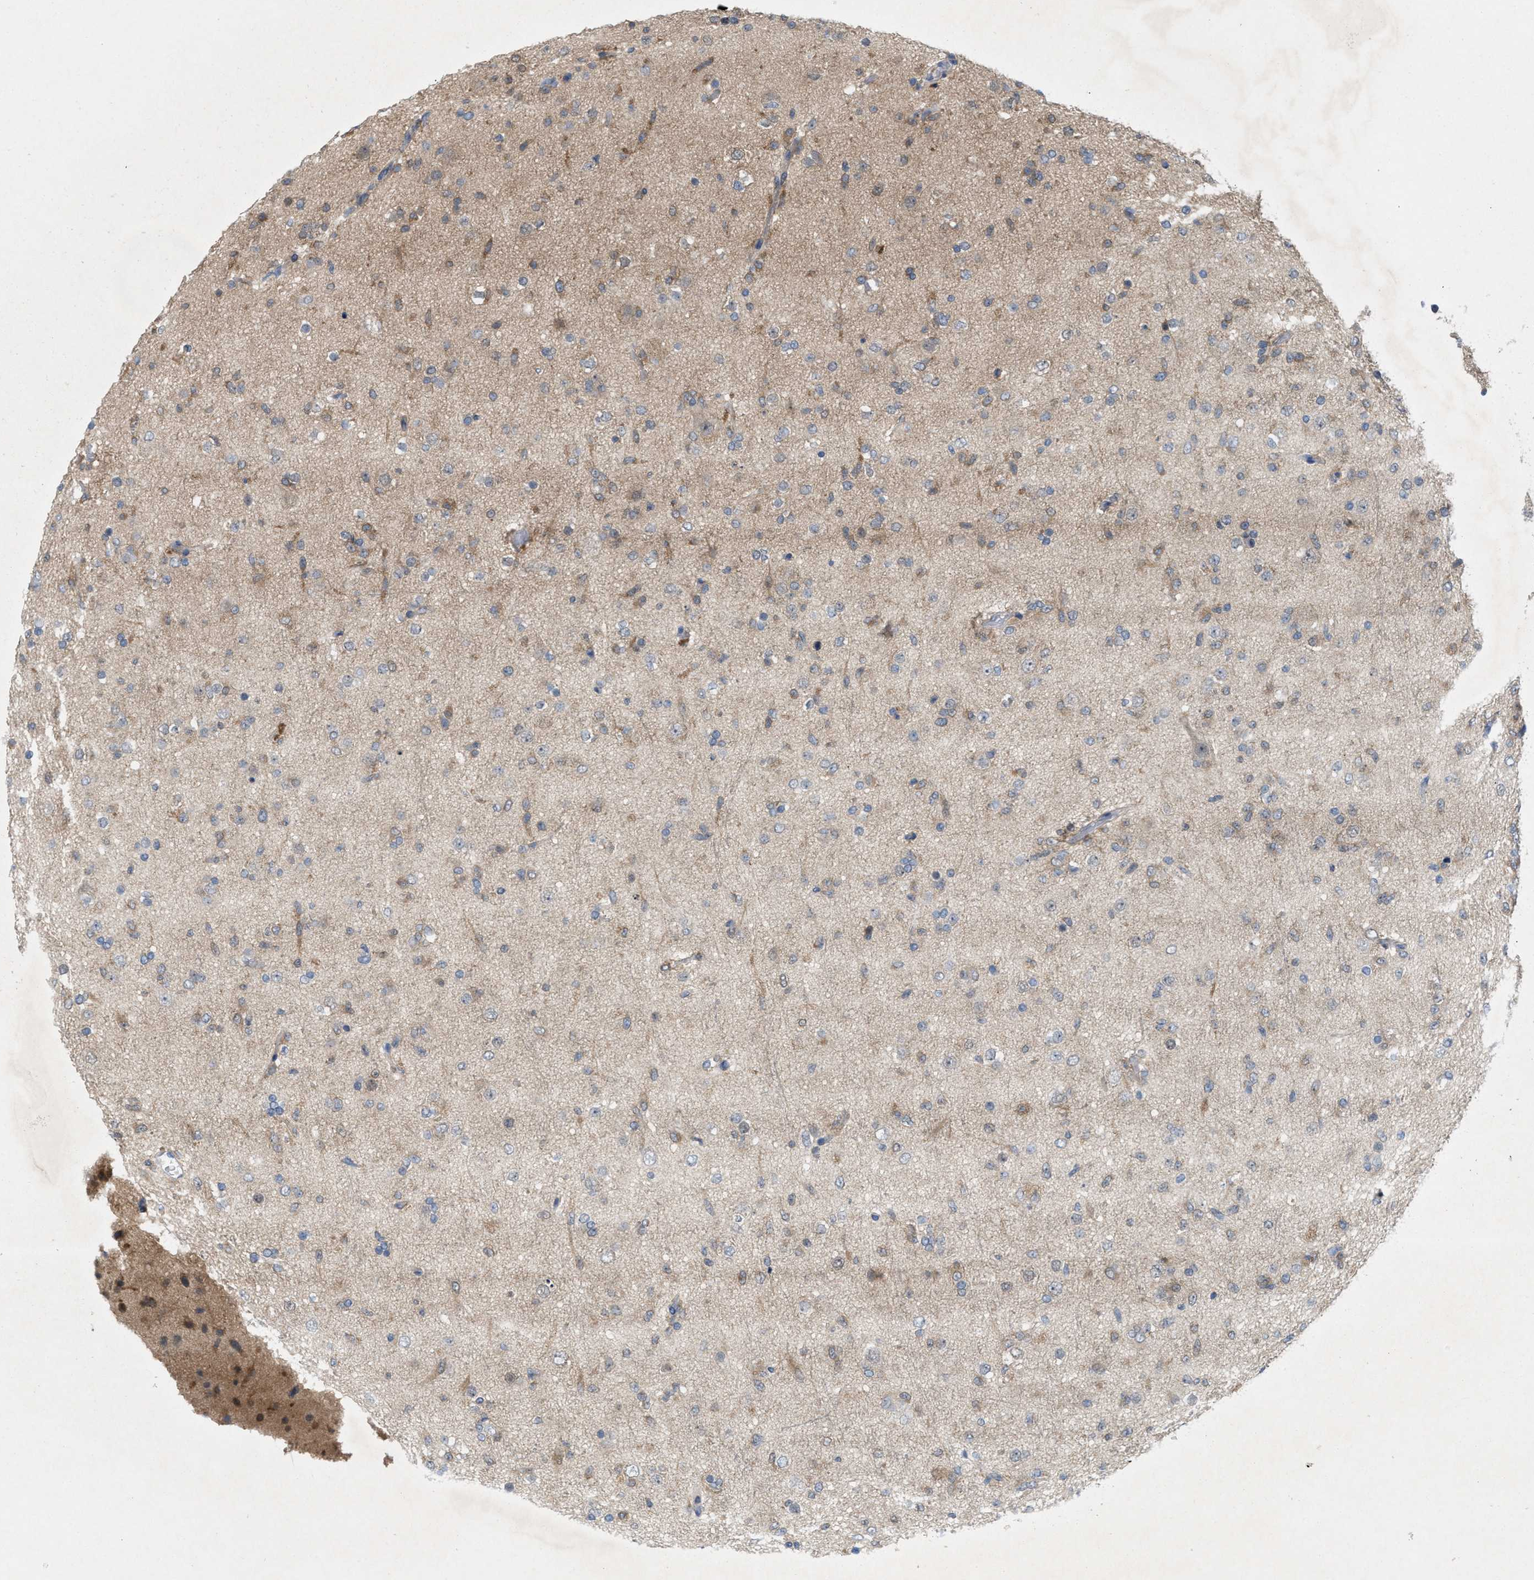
{"staining": {"intensity": "moderate", "quantity": "<25%", "location": "cytoplasmic/membranous"}, "tissue": "glioma", "cell_type": "Tumor cells", "image_type": "cancer", "snomed": [{"axis": "morphology", "description": "Glioma, malignant, Low grade"}, {"axis": "topography", "description": "Brain"}], "caption": "Immunohistochemistry (IHC) (DAB) staining of human glioma reveals moderate cytoplasmic/membranous protein staining in about <25% of tumor cells.", "gene": "WIPI2", "patient": {"sex": "male", "age": 65}}